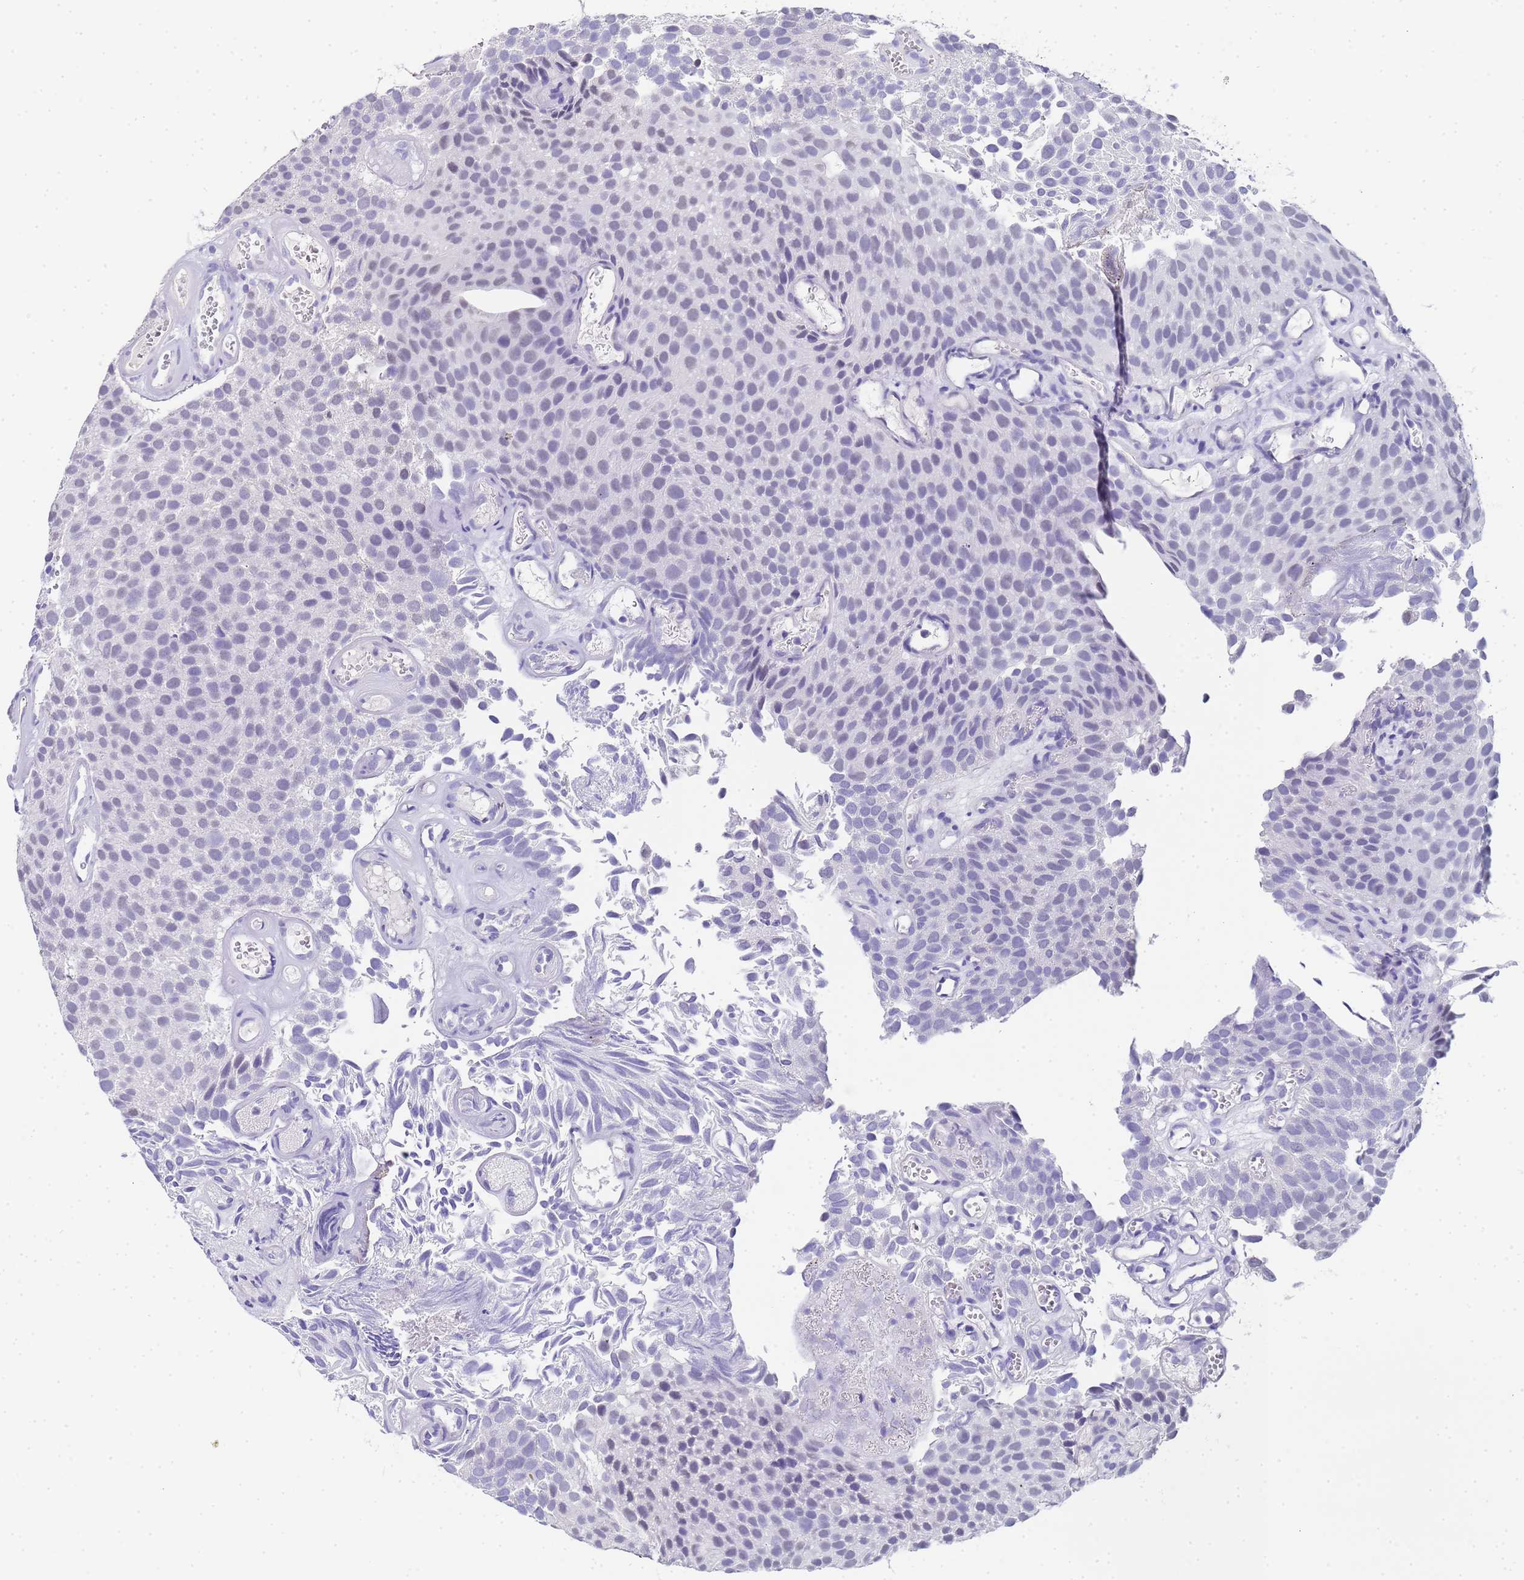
{"staining": {"intensity": "negative", "quantity": "none", "location": "none"}, "tissue": "urothelial cancer", "cell_type": "Tumor cells", "image_type": "cancer", "snomed": [{"axis": "morphology", "description": "Urothelial carcinoma, Low grade"}, {"axis": "topography", "description": "Urinary bladder"}], "caption": "The photomicrograph exhibits no staining of tumor cells in urothelial cancer.", "gene": "CTRC", "patient": {"sex": "male", "age": 89}}